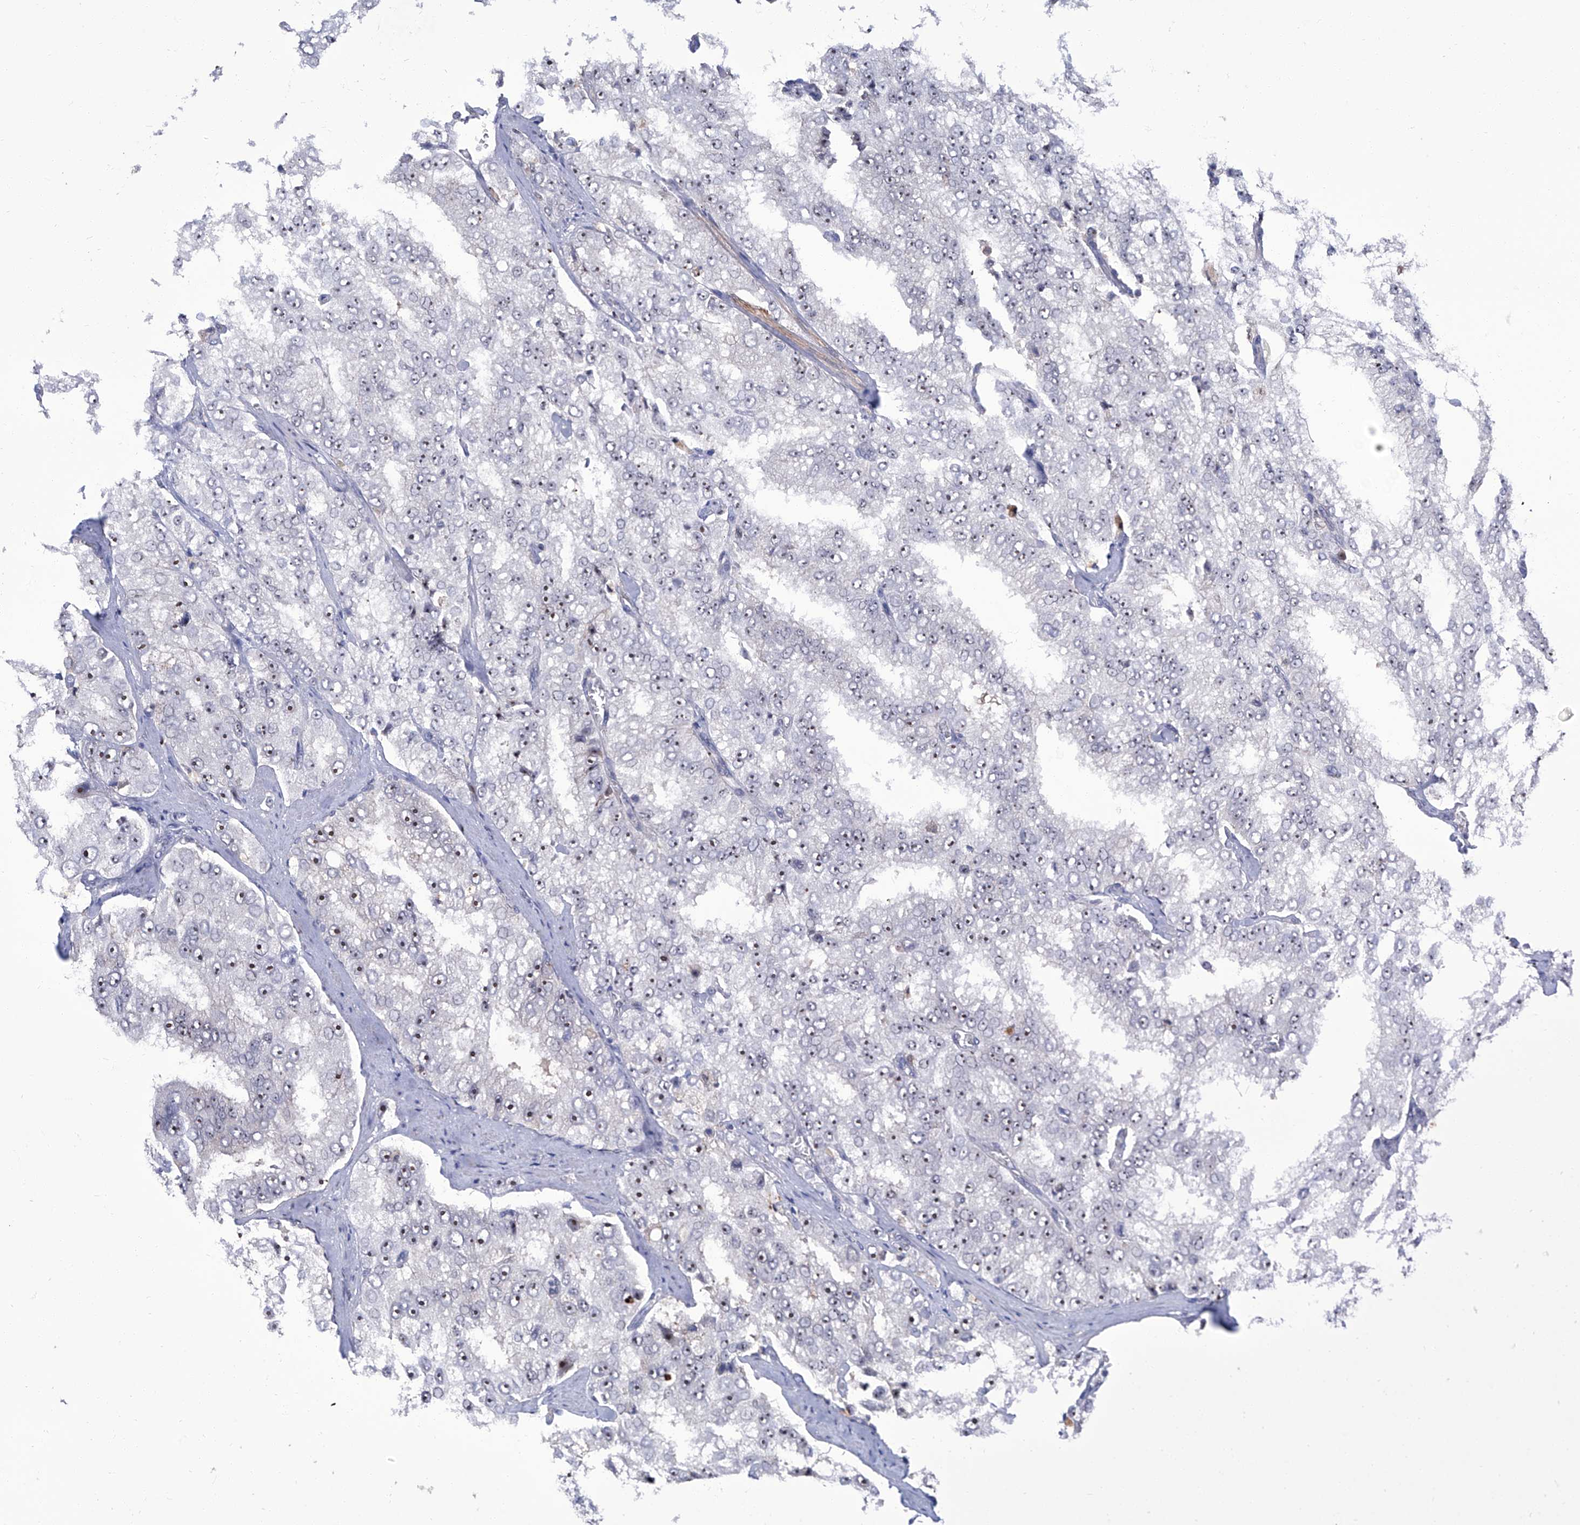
{"staining": {"intensity": "weak", "quantity": "25%-75%", "location": "nuclear"}, "tissue": "prostate cancer", "cell_type": "Tumor cells", "image_type": "cancer", "snomed": [{"axis": "morphology", "description": "Adenocarcinoma, High grade"}, {"axis": "topography", "description": "Prostate"}], "caption": "Protein expression analysis of human prostate cancer reveals weak nuclear staining in approximately 25%-75% of tumor cells.", "gene": "CMTR1", "patient": {"sex": "male", "age": 58}}